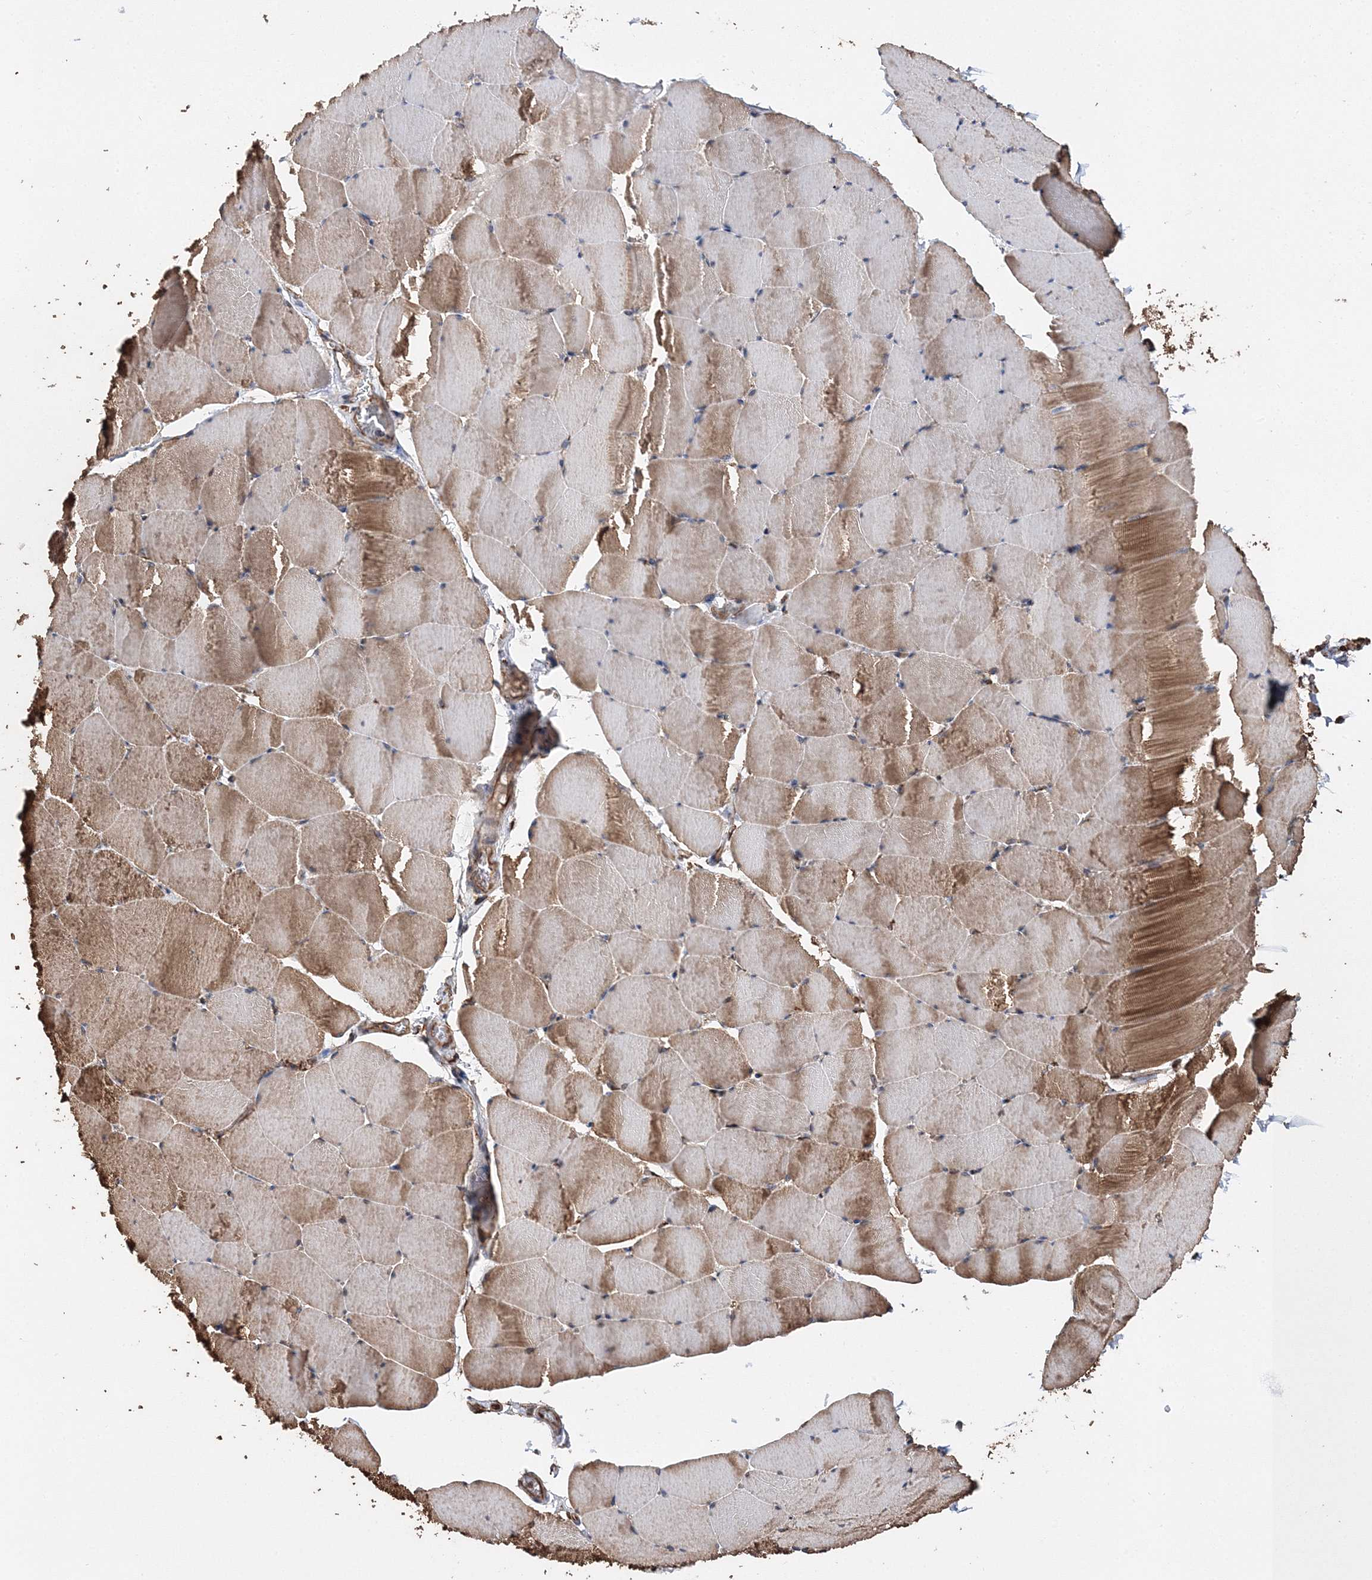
{"staining": {"intensity": "moderate", "quantity": ">75%", "location": "cytoplasmic/membranous"}, "tissue": "skeletal muscle", "cell_type": "Myocytes", "image_type": "normal", "snomed": [{"axis": "morphology", "description": "Normal tissue, NOS"}, {"axis": "topography", "description": "Skeletal muscle"}], "caption": "Skeletal muscle stained with DAB (3,3'-diaminobenzidine) immunohistochemistry (IHC) shows medium levels of moderate cytoplasmic/membranous positivity in about >75% of myocytes. (Brightfield microscopy of DAB IHC at high magnification).", "gene": "SCRN3", "patient": {"sex": "male", "age": 62}}